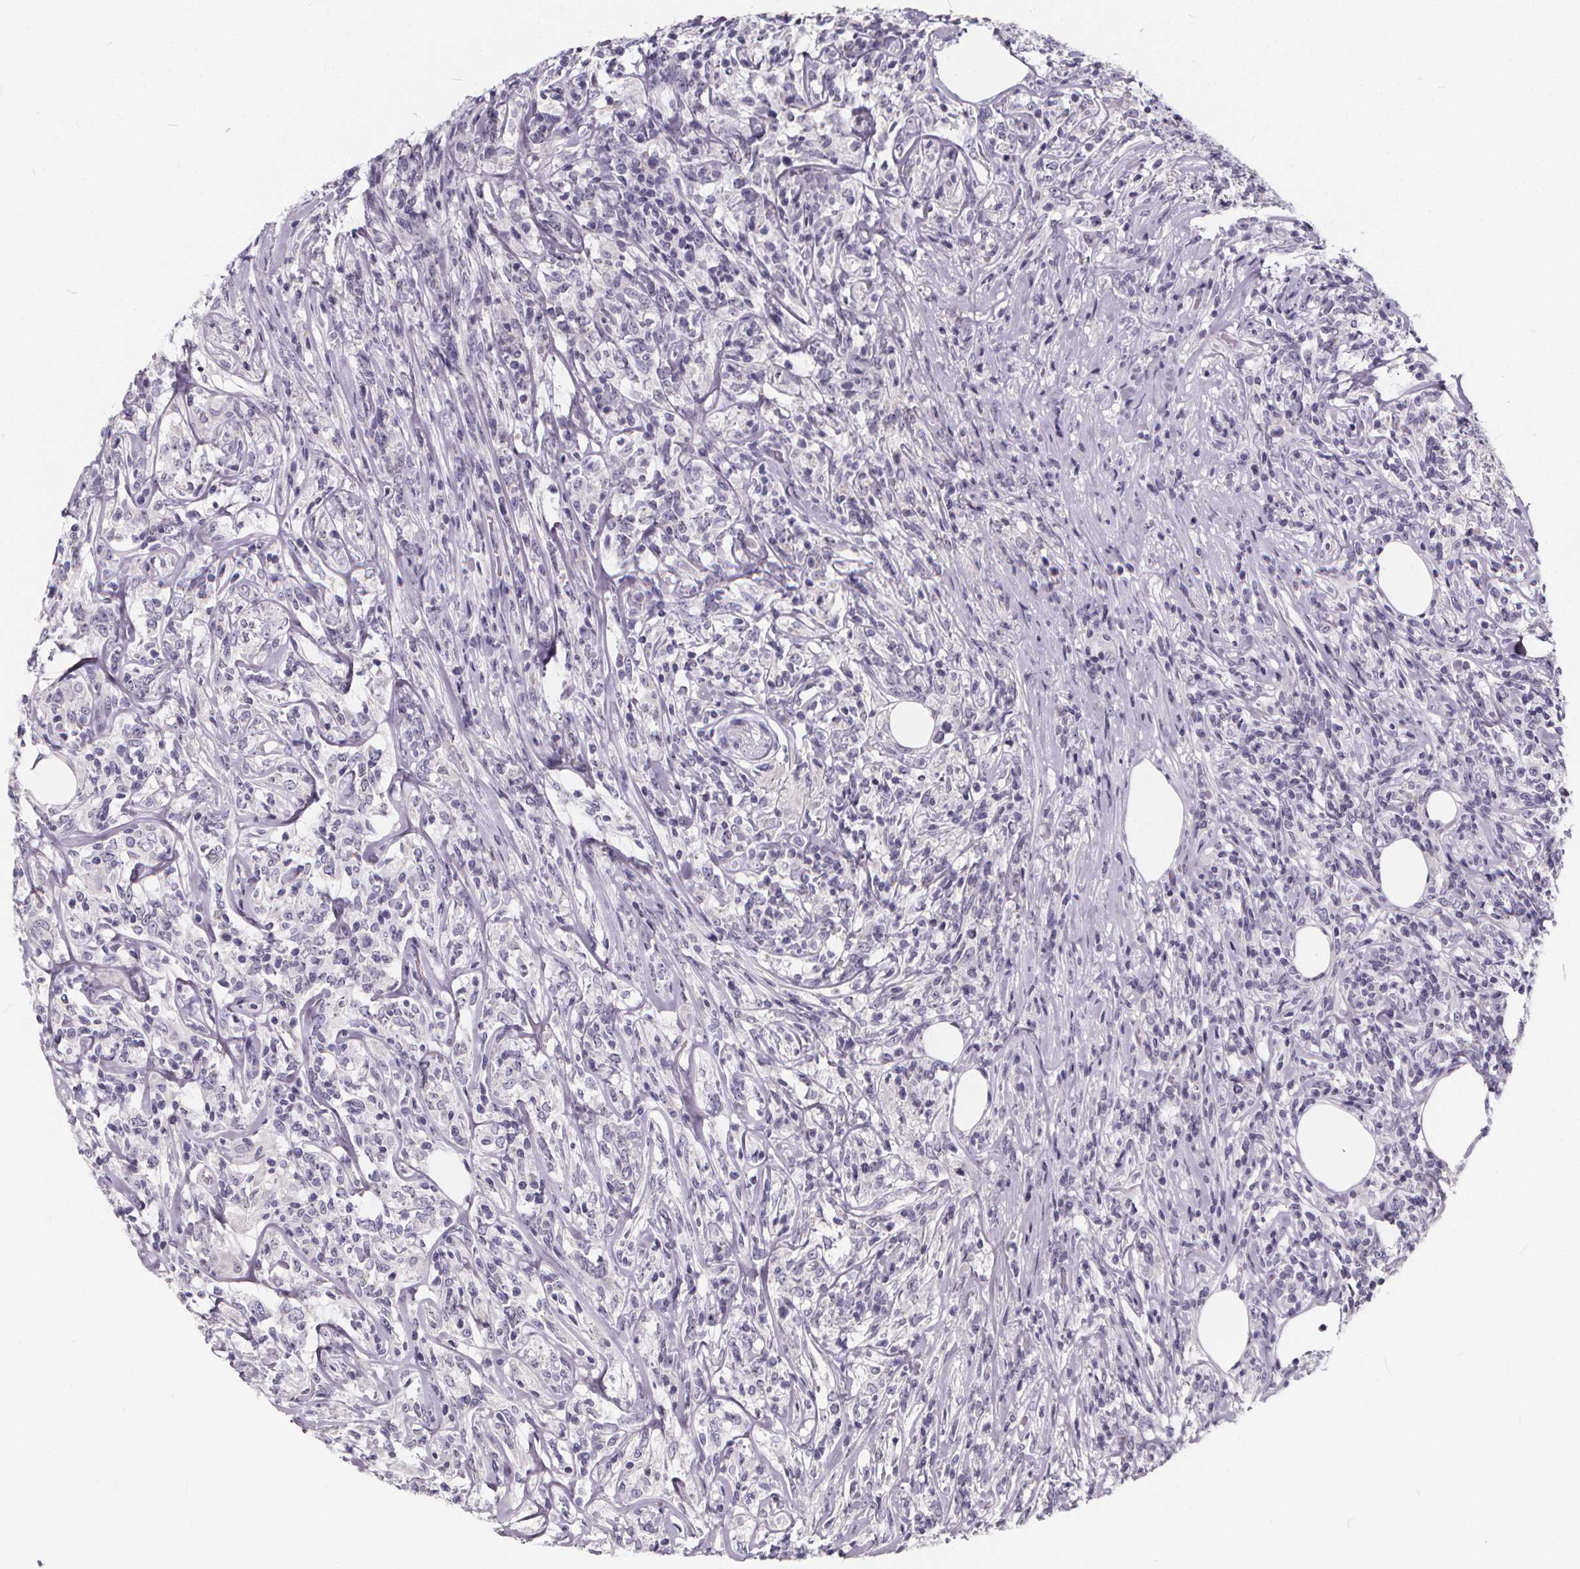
{"staining": {"intensity": "negative", "quantity": "none", "location": "none"}, "tissue": "lymphoma", "cell_type": "Tumor cells", "image_type": "cancer", "snomed": [{"axis": "morphology", "description": "Malignant lymphoma, non-Hodgkin's type, High grade"}, {"axis": "topography", "description": "Lymph node"}], "caption": "High-grade malignant lymphoma, non-Hodgkin's type was stained to show a protein in brown. There is no significant staining in tumor cells. The staining was performed using DAB to visualize the protein expression in brown, while the nuclei were stained in blue with hematoxylin (Magnification: 20x).", "gene": "SPEF2", "patient": {"sex": "female", "age": 84}}